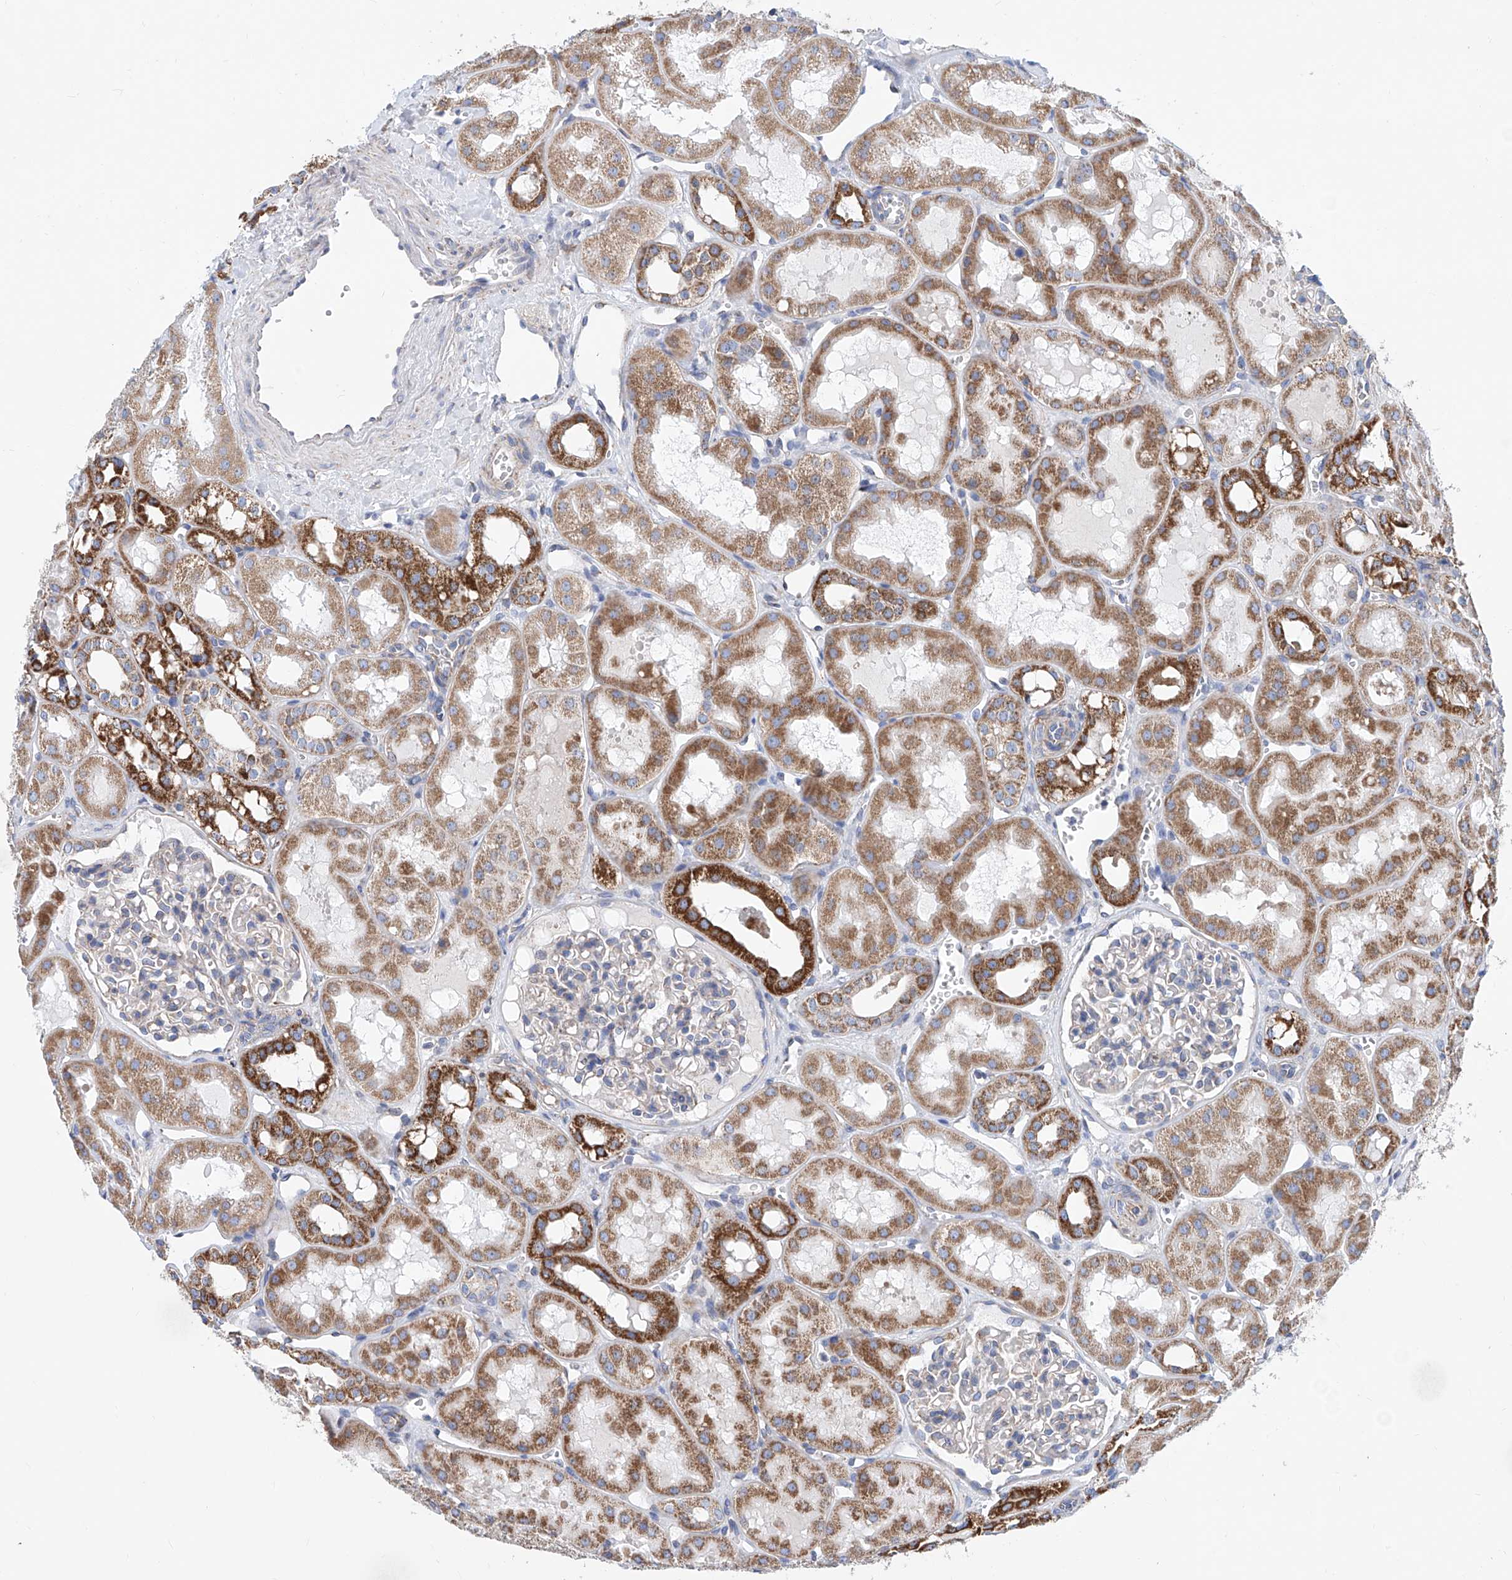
{"staining": {"intensity": "negative", "quantity": "none", "location": "none"}, "tissue": "kidney", "cell_type": "Cells in glomeruli", "image_type": "normal", "snomed": [{"axis": "morphology", "description": "Normal tissue, NOS"}, {"axis": "topography", "description": "Kidney"}], "caption": "Immunohistochemistry (IHC) of benign human kidney exhibits no positivity in cells in glomeruli. The staining was performed using DAB (3,3'-diaminobenzidine) to visualize the protein expression in brown, while the nuclei were stained in blue with hematoxylin (Magnification: 20x).", "gene": "MAD2L1", "patient": {"sex": "male", "age": 16}}